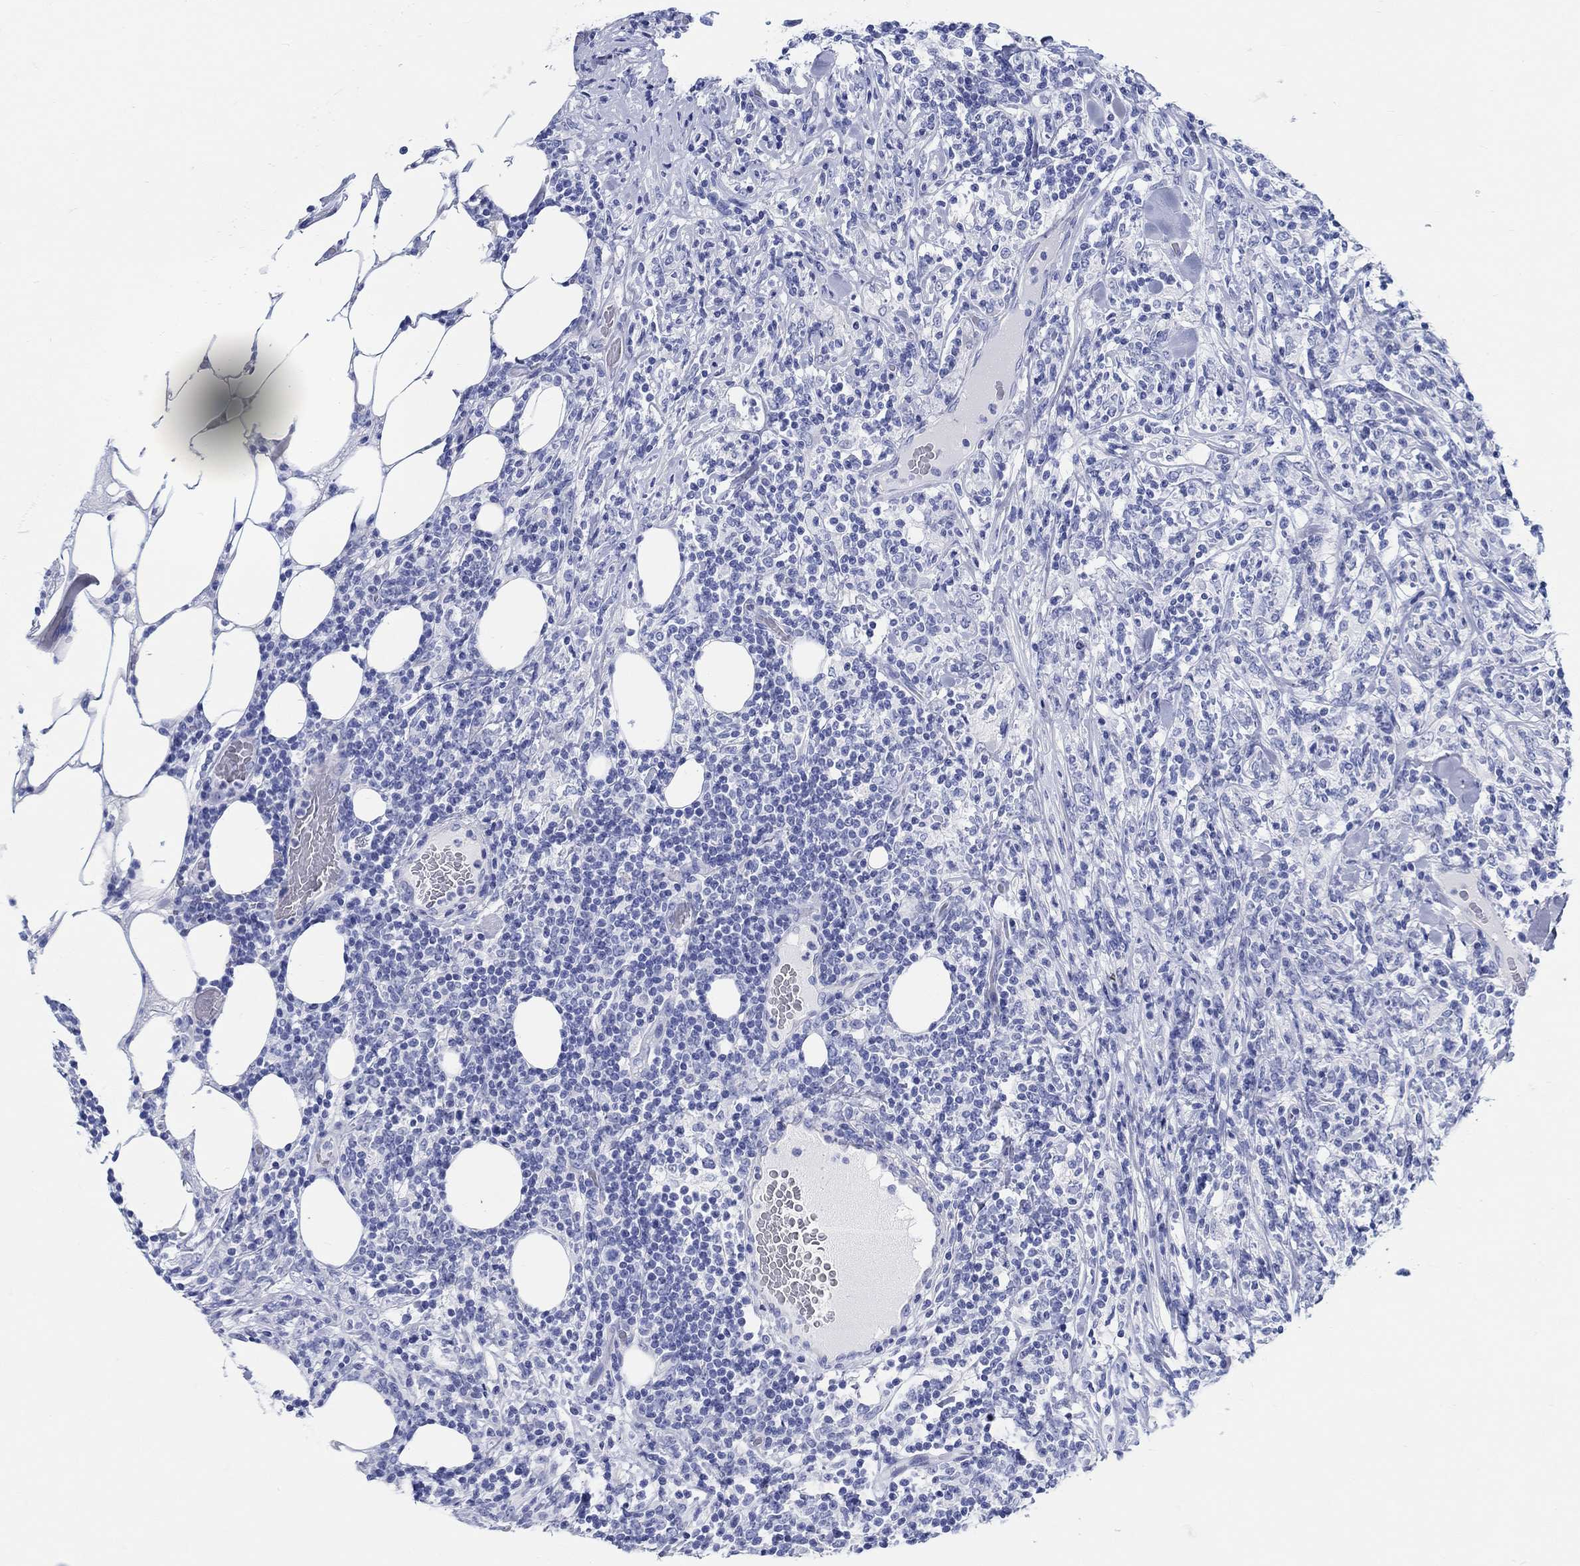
{"staining": {"intensity": "negative", "quantity": "none", "location": "none"}, "tissue": "lymphoma", "cell_type": "Tumor cells", "image_type": "cancer", "snomed": [{"axis": "morphology", "description": "Malignant lymphoma, non-Hodgkin's type, High grade"}, {"axis": "topography", "description": "Lymph node"}], "caption": "IHC photomicrograph of malignant lymphoma, non-Hodgkin's type (high-grade) stained for a protein (brown), which demonstrates no expression in tumor cells.", "gene": "RD3L", "patient": {"sex": "female", "age": 84}}